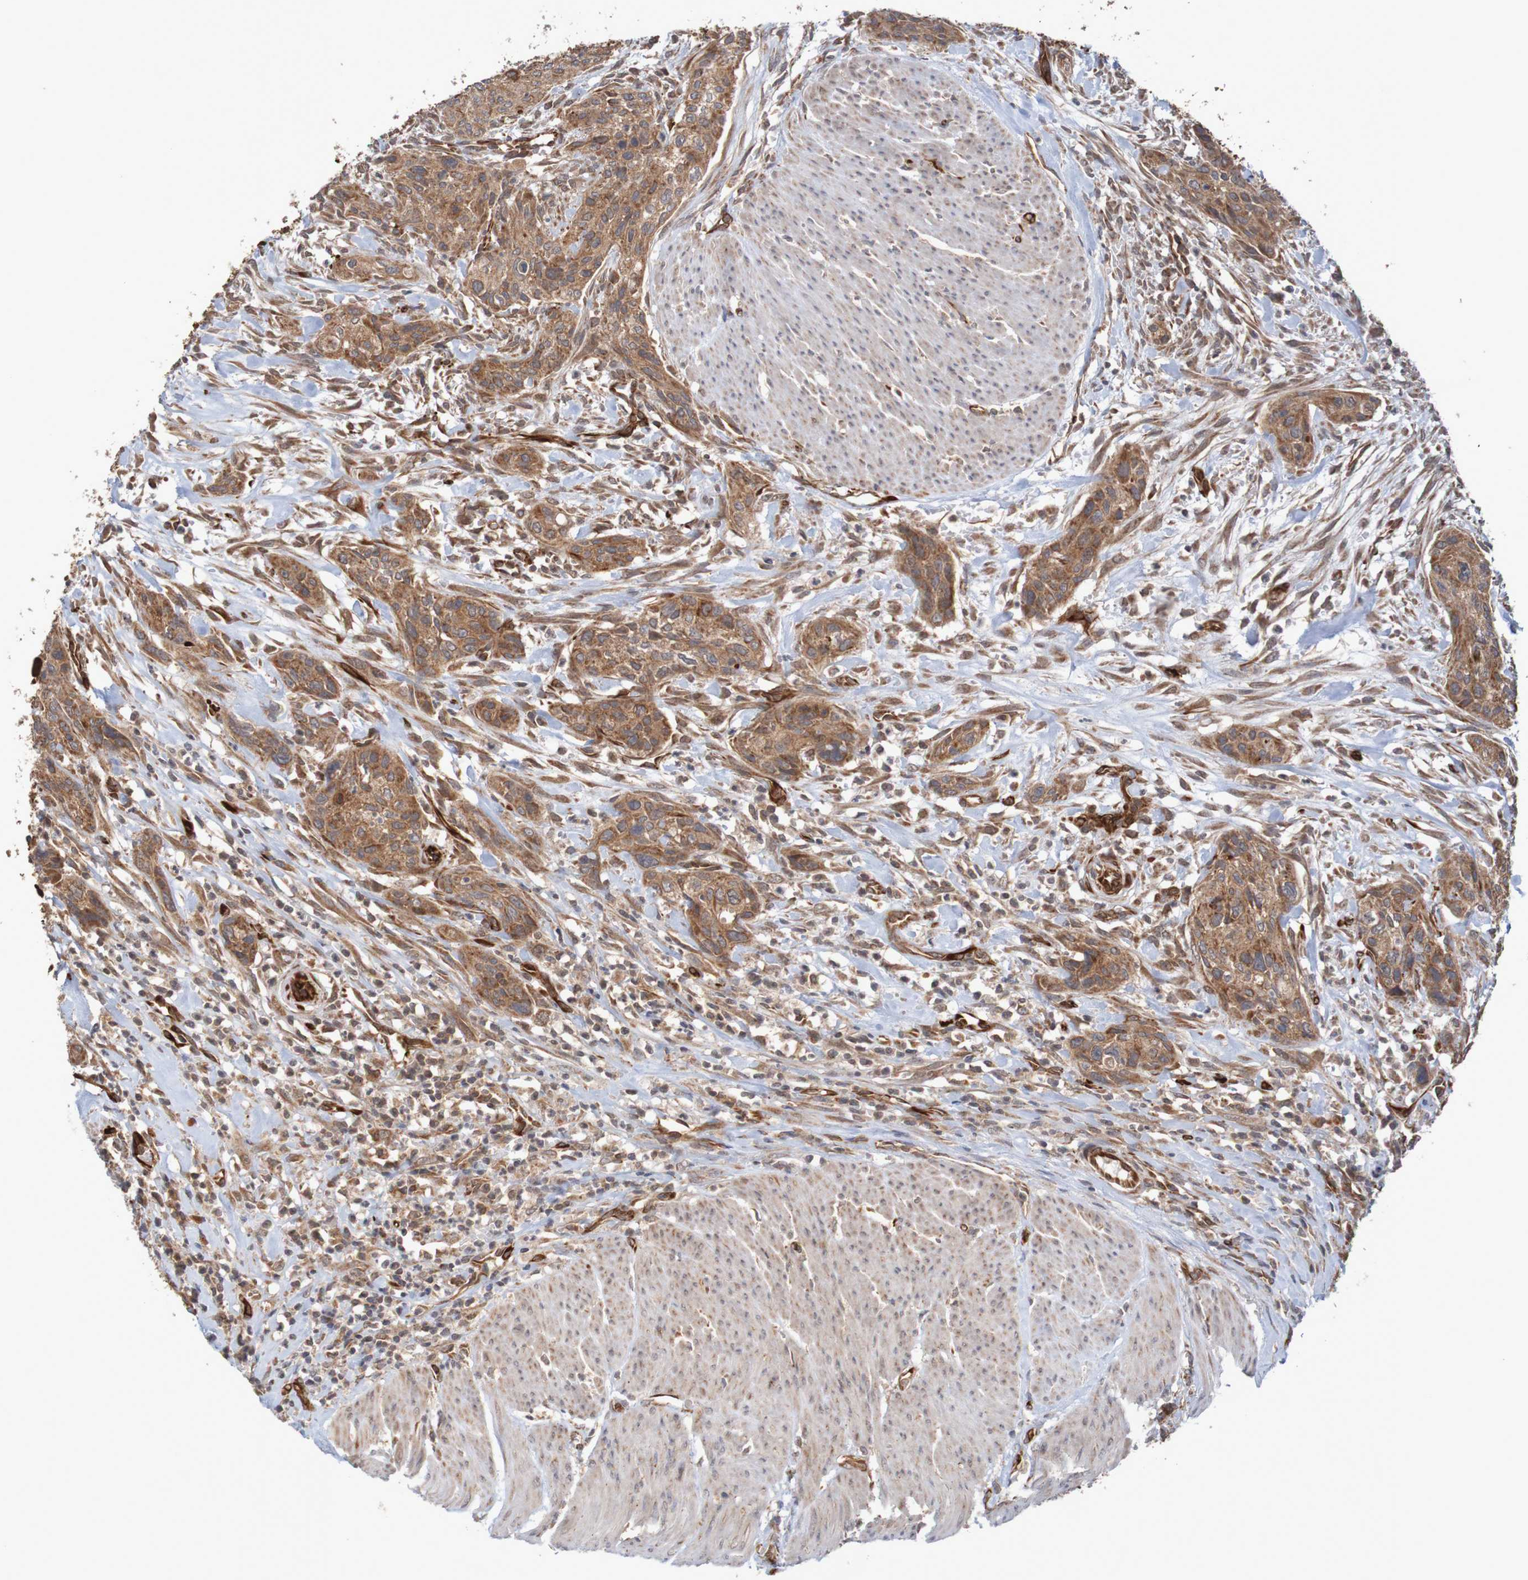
{"staining": {"intensity": "moderate", "quantity": ">75%", "location": "cytoplasmic/membranous"}, "tissue": "urothelial cancer", "cell_type": "Tumor cells", "image_type": "cancer", "snomed": [{"axis": "morphology", "description": "Urothelial carcinoma, High grade"}, {"axis": "topography", "description": "Urinary bladder"}], "caption": "Urothelial cancer stained with immunohistochemistry (IHC) reveals moderate cytoplasmic/membranous expression in about >75% of tumor cells. Nuclei are stained in blue.", "gene": "MRPL52", "patient": {"sex": "male", "age": 35}}